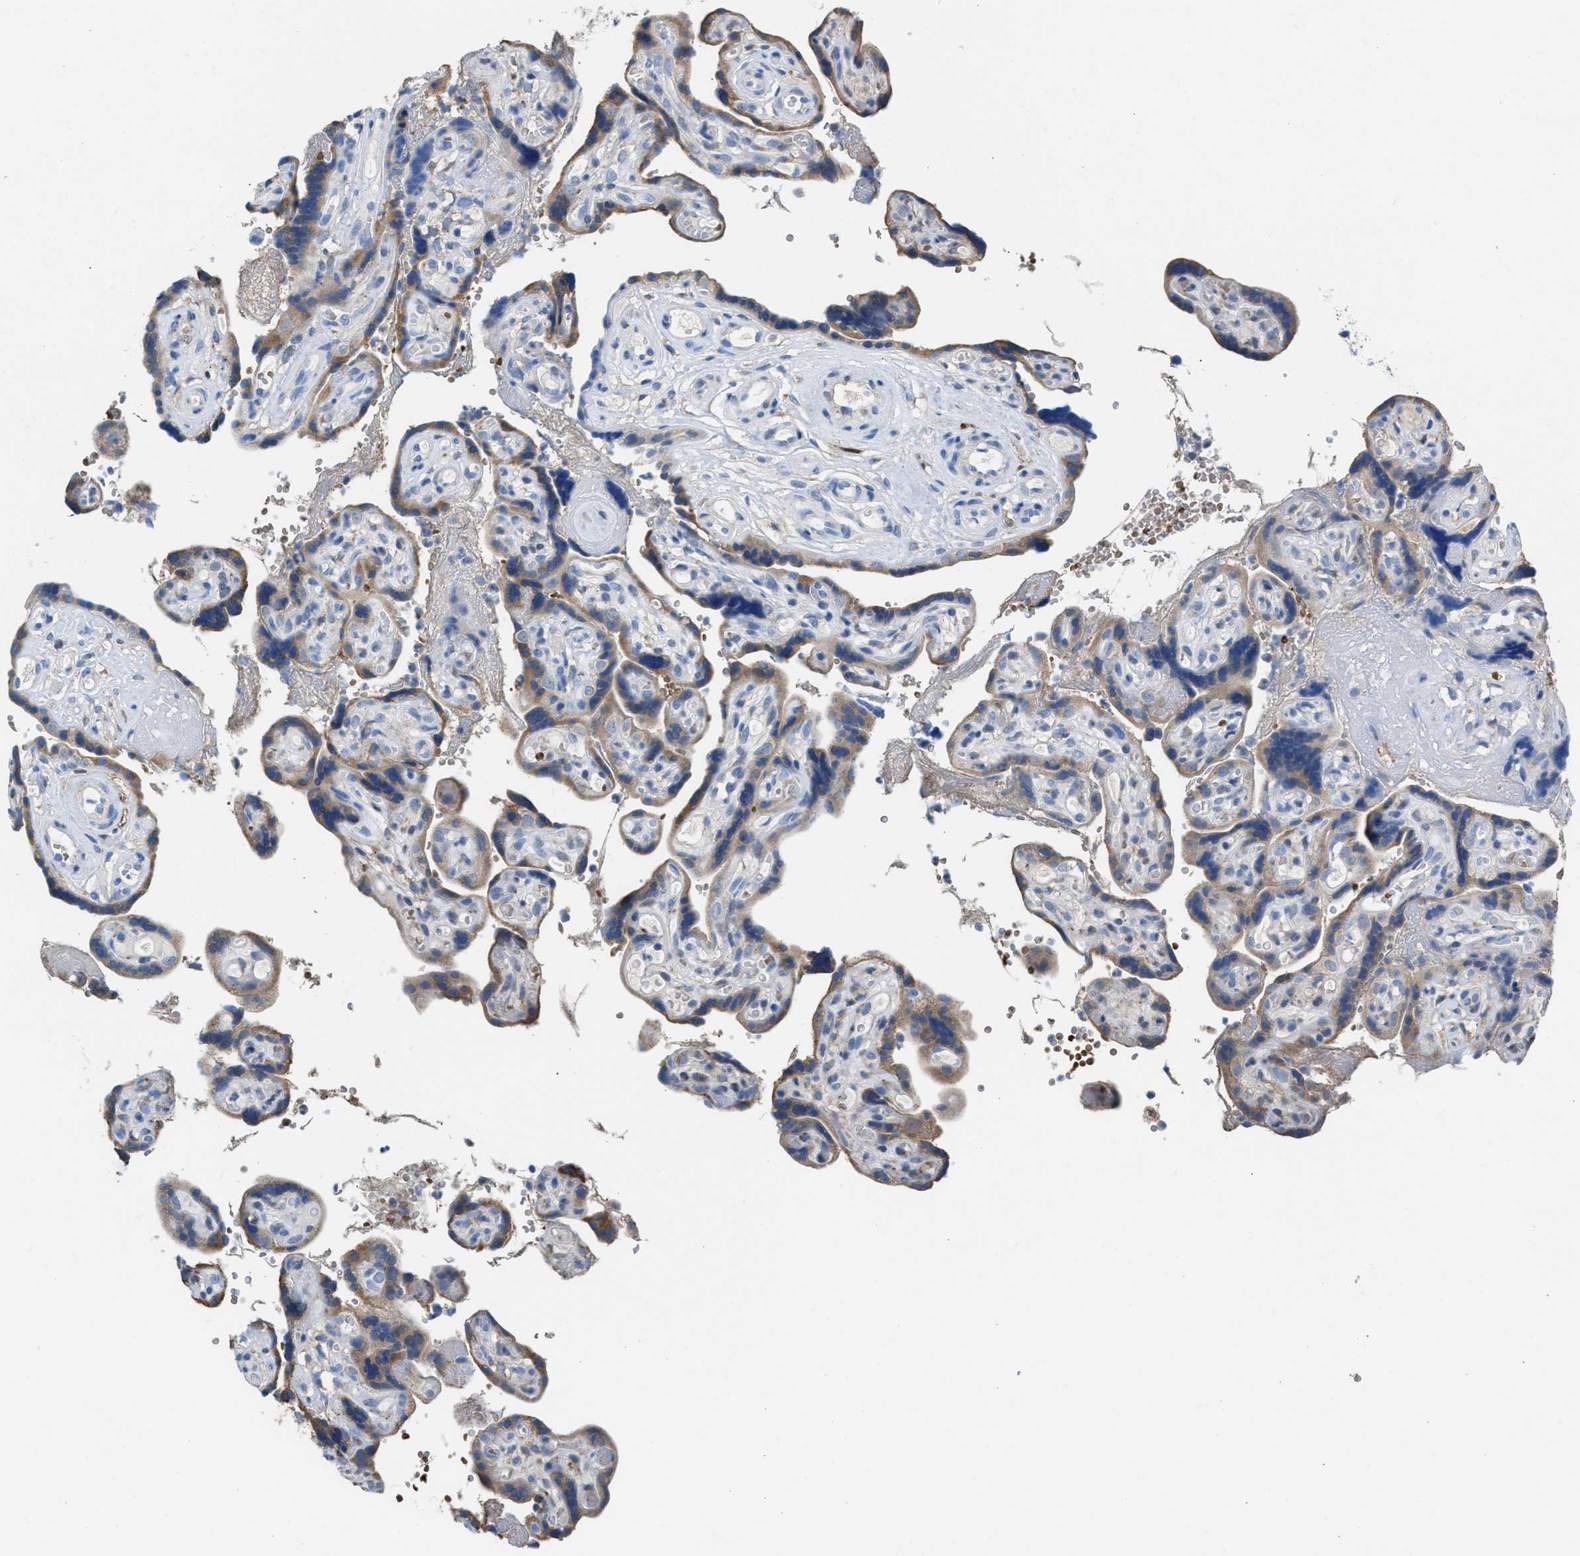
{"staining": {"intensity": "moderate", "quantity": "<25%", "location": "cytoplasmic/membranous"}, "tissue": "placenta", "cell_type": "Decidual cells", "image_type": "normal", "snomed": [{"axis": "morphology", "description": "Normal tissue, NOS"}, {"axis": "topography", "description": "Placenta"}], "caption": "Human placenta stained for a protein (brown) shows moderate cytoplasmic/membranous positive positivity in about <25% of decidual cells.", "gene": "CA3", "patient": {"sex": "female", "age": 30}}